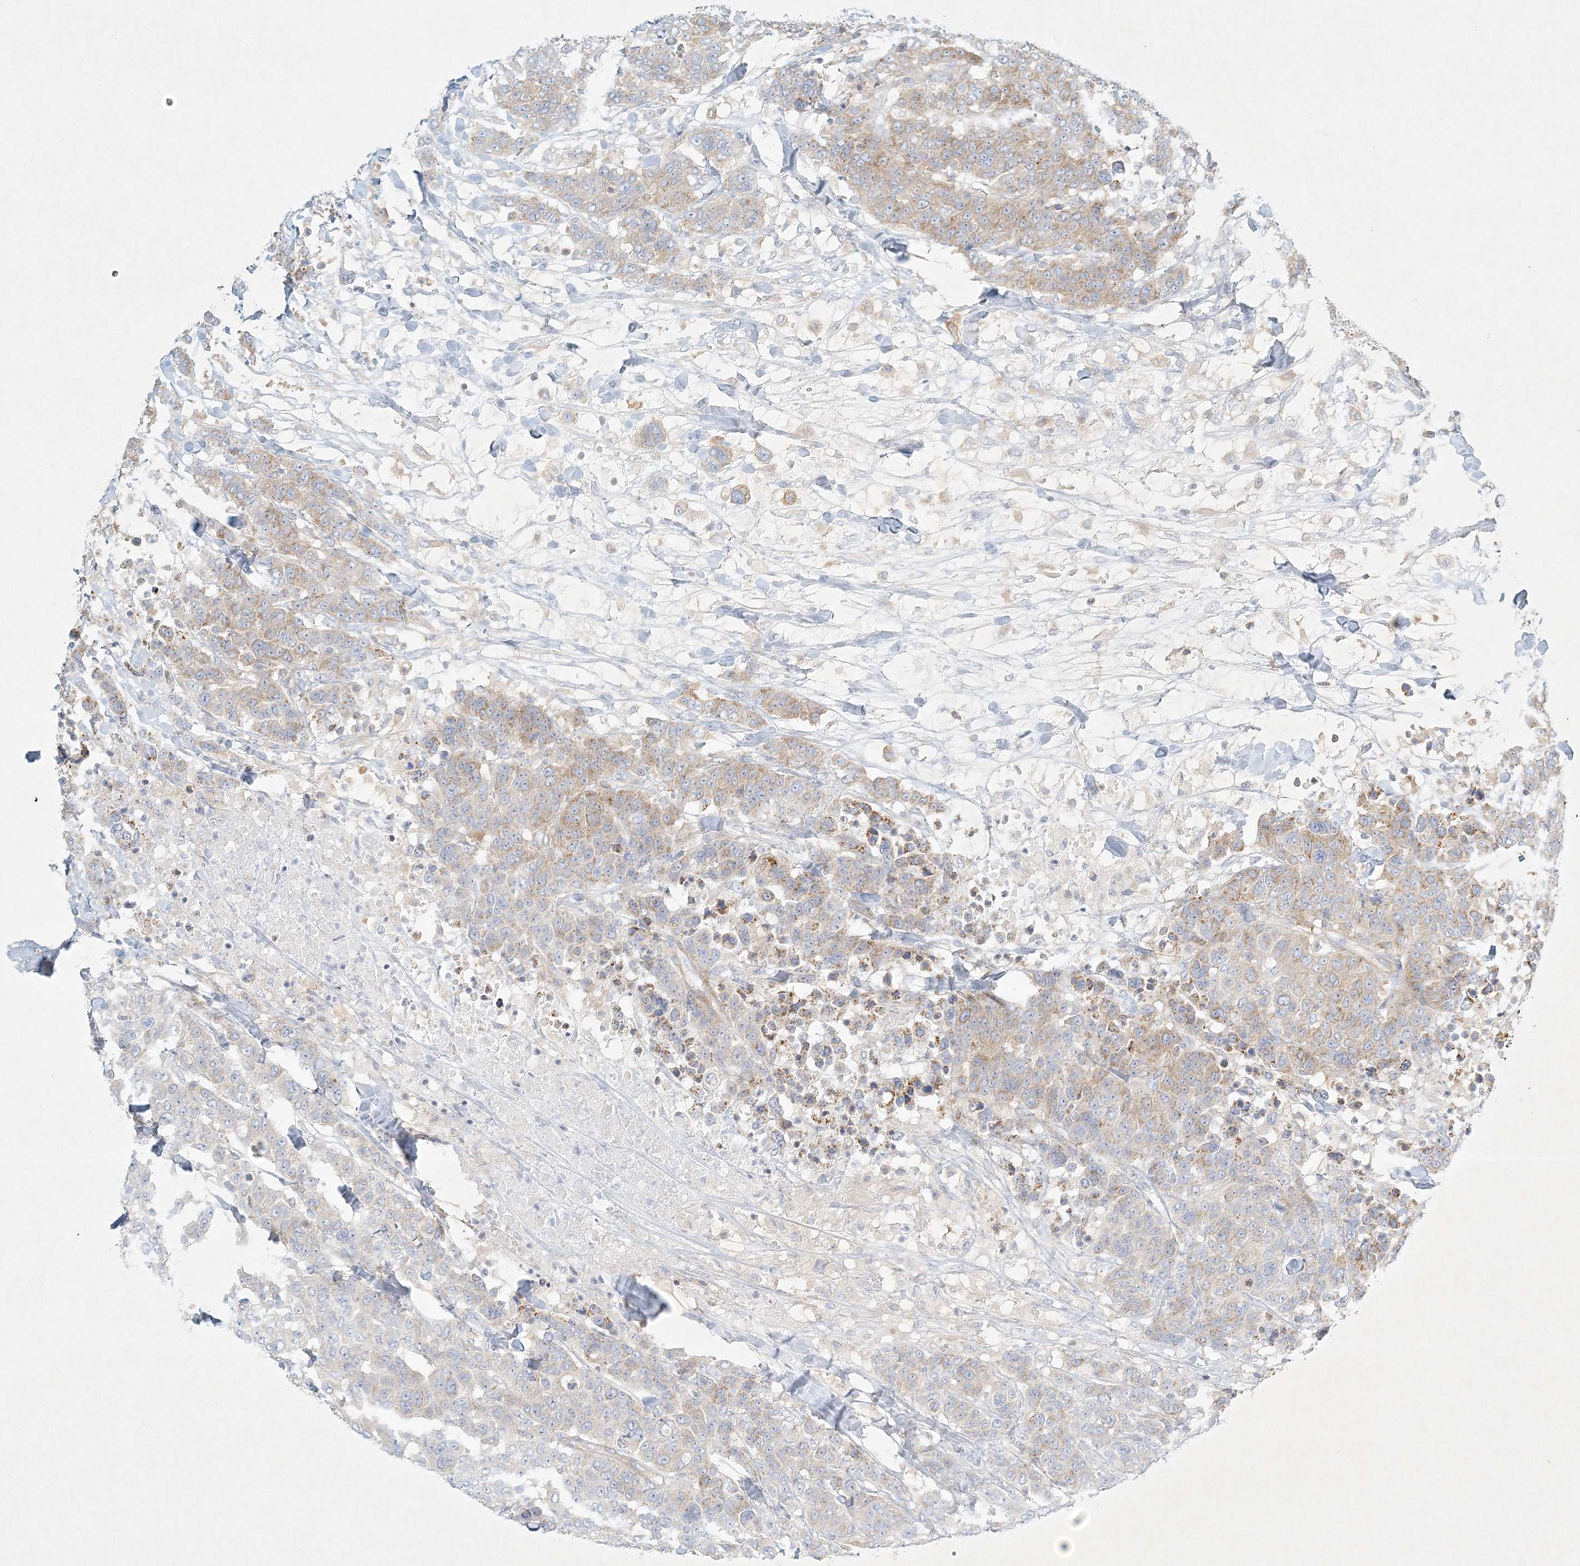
{"staining": {"intensity": "moderate", "quantity": "<25%", "location": "cytoplasmic/membranous"}, "tissue": "breast cancer", "cell_type": "Tumor cells", "image_type": "cancer", "snomed": [{"axis": "morphology", "description": "Duct carcinoma"}, {"axis": "topography", "description": "Breast"}], "caption": "Tumor cells exhibit low levels of moderate cytoplasmic/membranous positivity in approximately <25% of cells in breast intraductal carcinoma.", "gene": "STK11IP", "patient": {"sex": "female", "age": 37}}